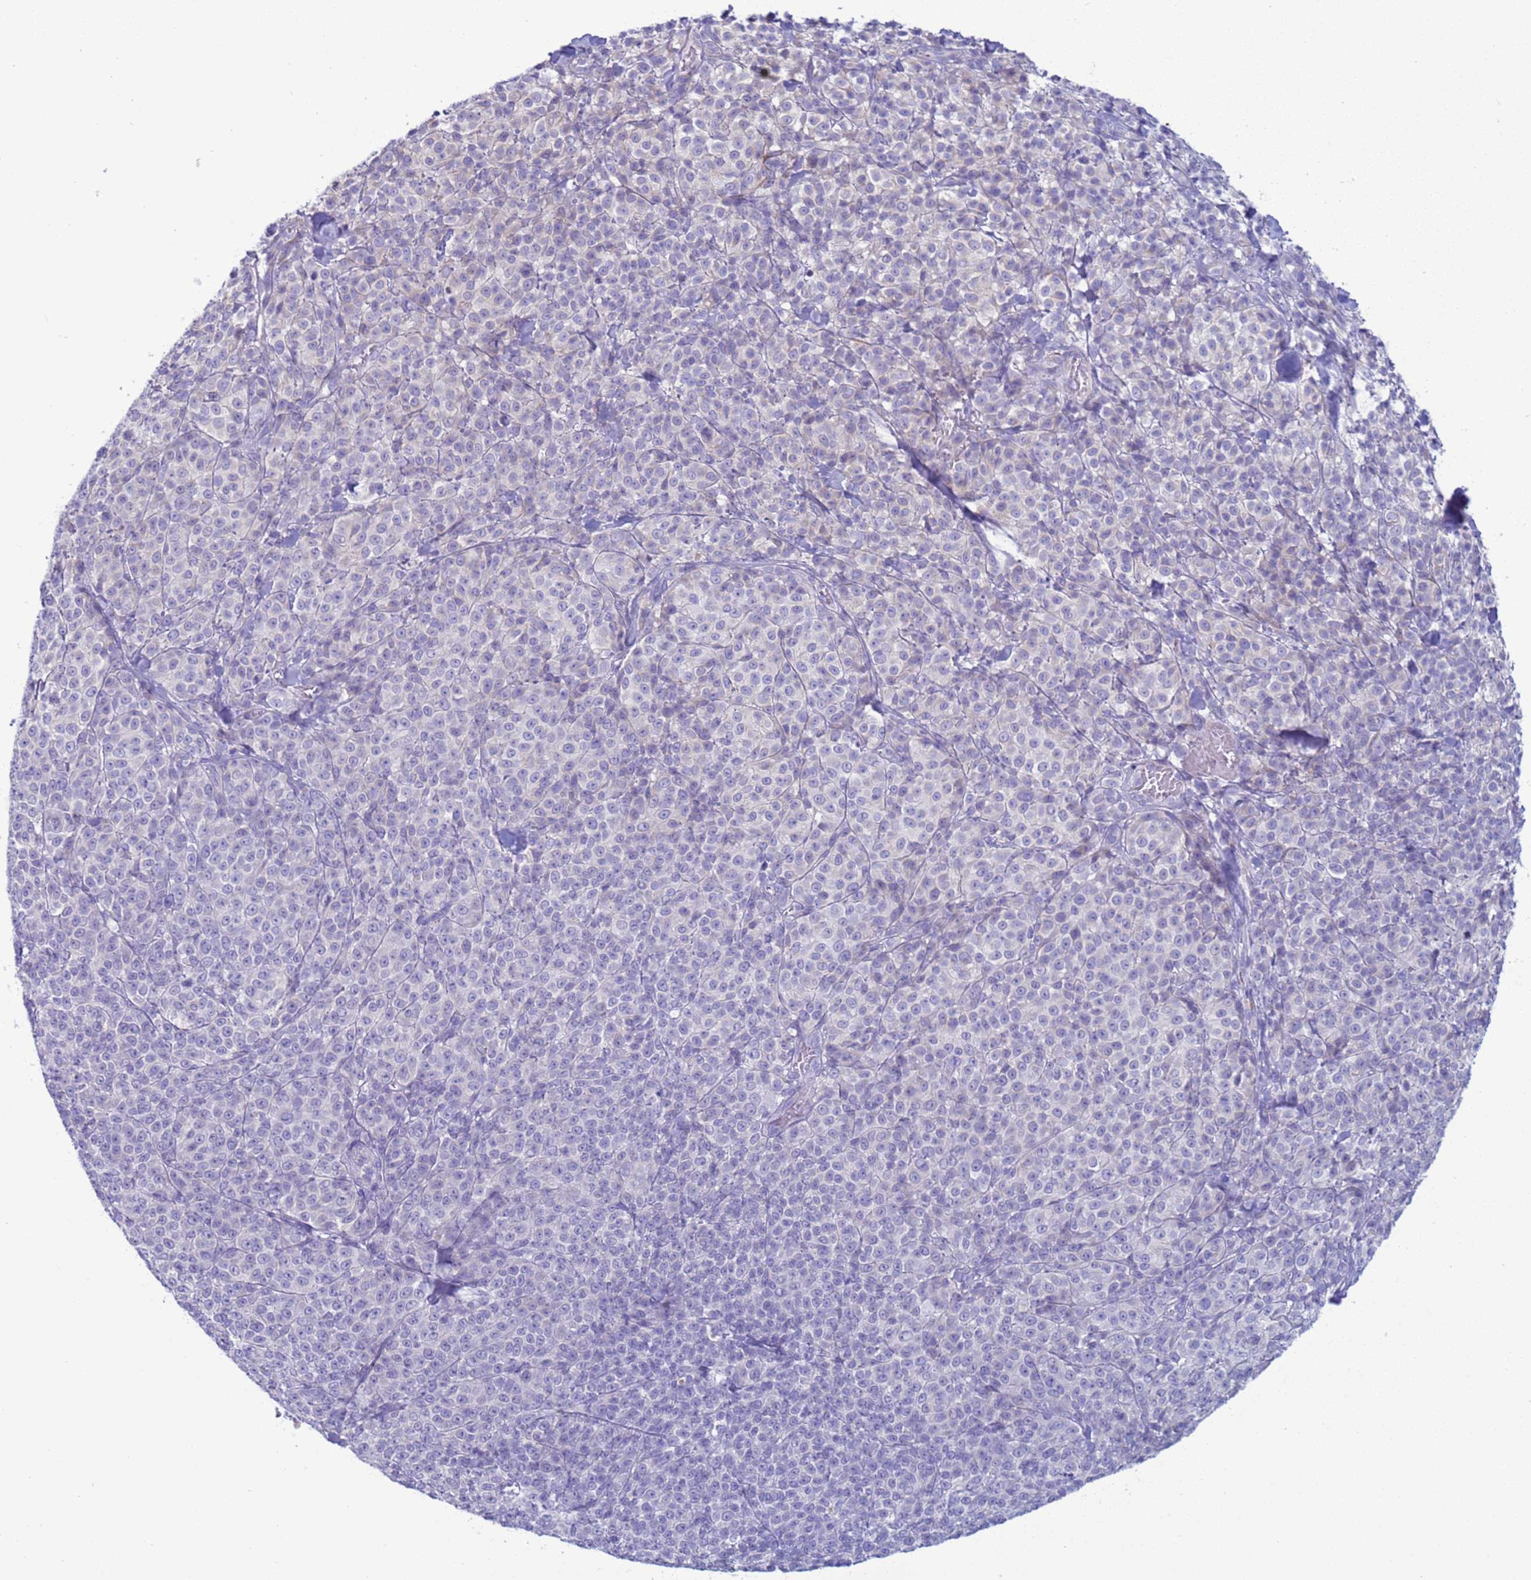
{"staining": {"intensity": "negative", "quantity": "none", "location": "none"}, "tissue": "melanoma", "cell_type": "Tumor cells", "image_type": "cancer", "snomed": [{"axis": "morphology", "description": "Normal tissue, NOS"}, {"axis": "morphology", "description": "Malignant melanoma, NOS"}, {"axis": "topography", "description": "Skin"}], "caption": "There is no significant expression in tumor cells of melanoma.", "gene": "CST4", "patient": {"sex": "female", "age": 34}}